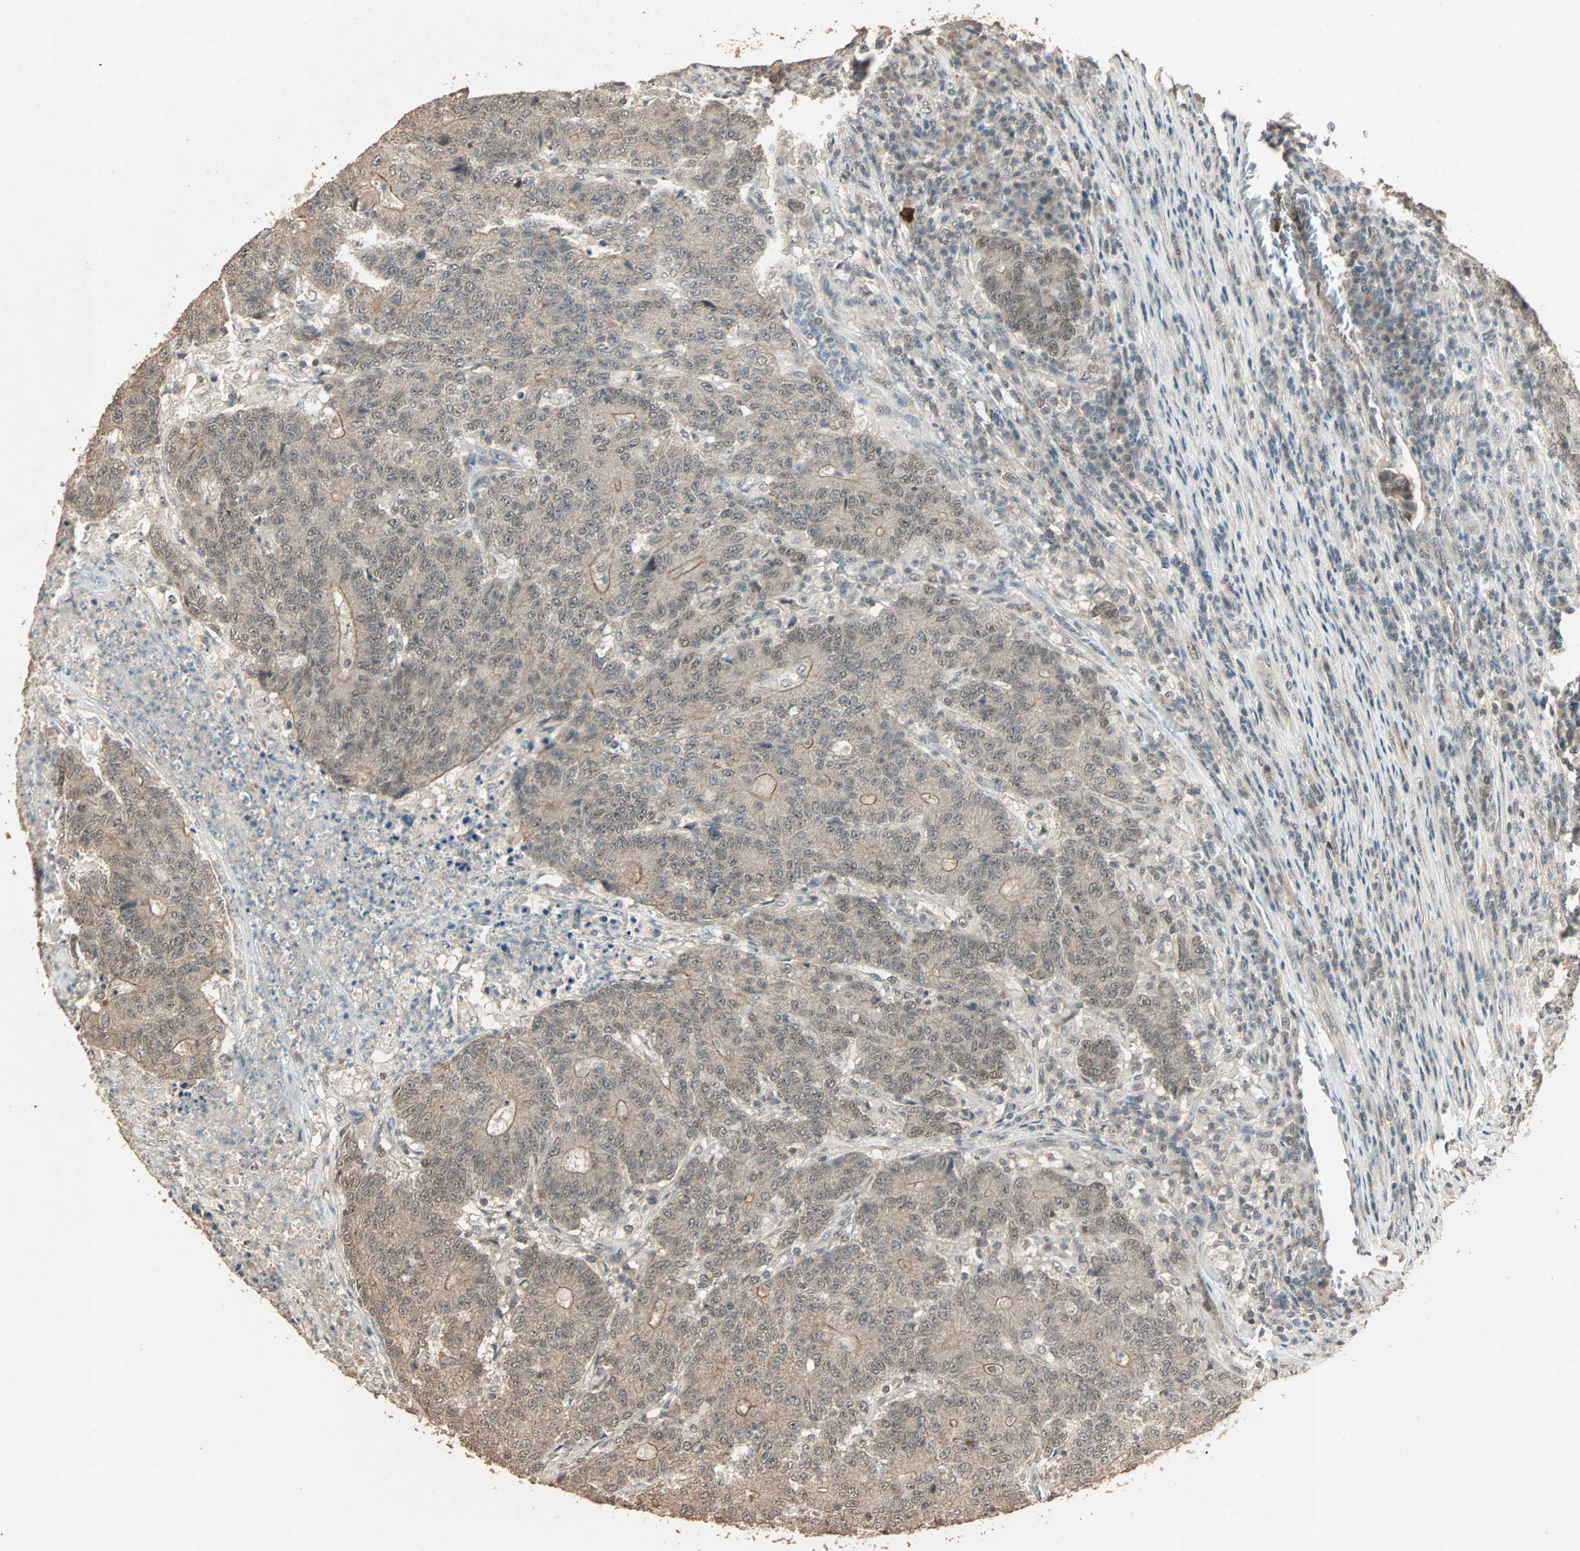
{"staining": {"intensity": "moderate", "quantity": ">75%", "location": "cytoplasmic/membranous,nuclear"}, "tissue": "colorectal cancer", "cell_type": "Tumor cells", "image_type": "cancer", "snomed": [{"axis": "morphology", "description": "Normal tissue, NOS"}, {"axis": "morphology", "description": "Adenocarcinoma, NOS"}, {"axis": "topography", "description": "Colon"}], "caption": "Adenocarcinoma (colorectal) stained with IHC displays moderate cytoplasmic/membranous and nuclear positivity in about >75% of tumor cells.", "gene": "ZBTB33", "patient": {"sex": "female", "age": 75}}